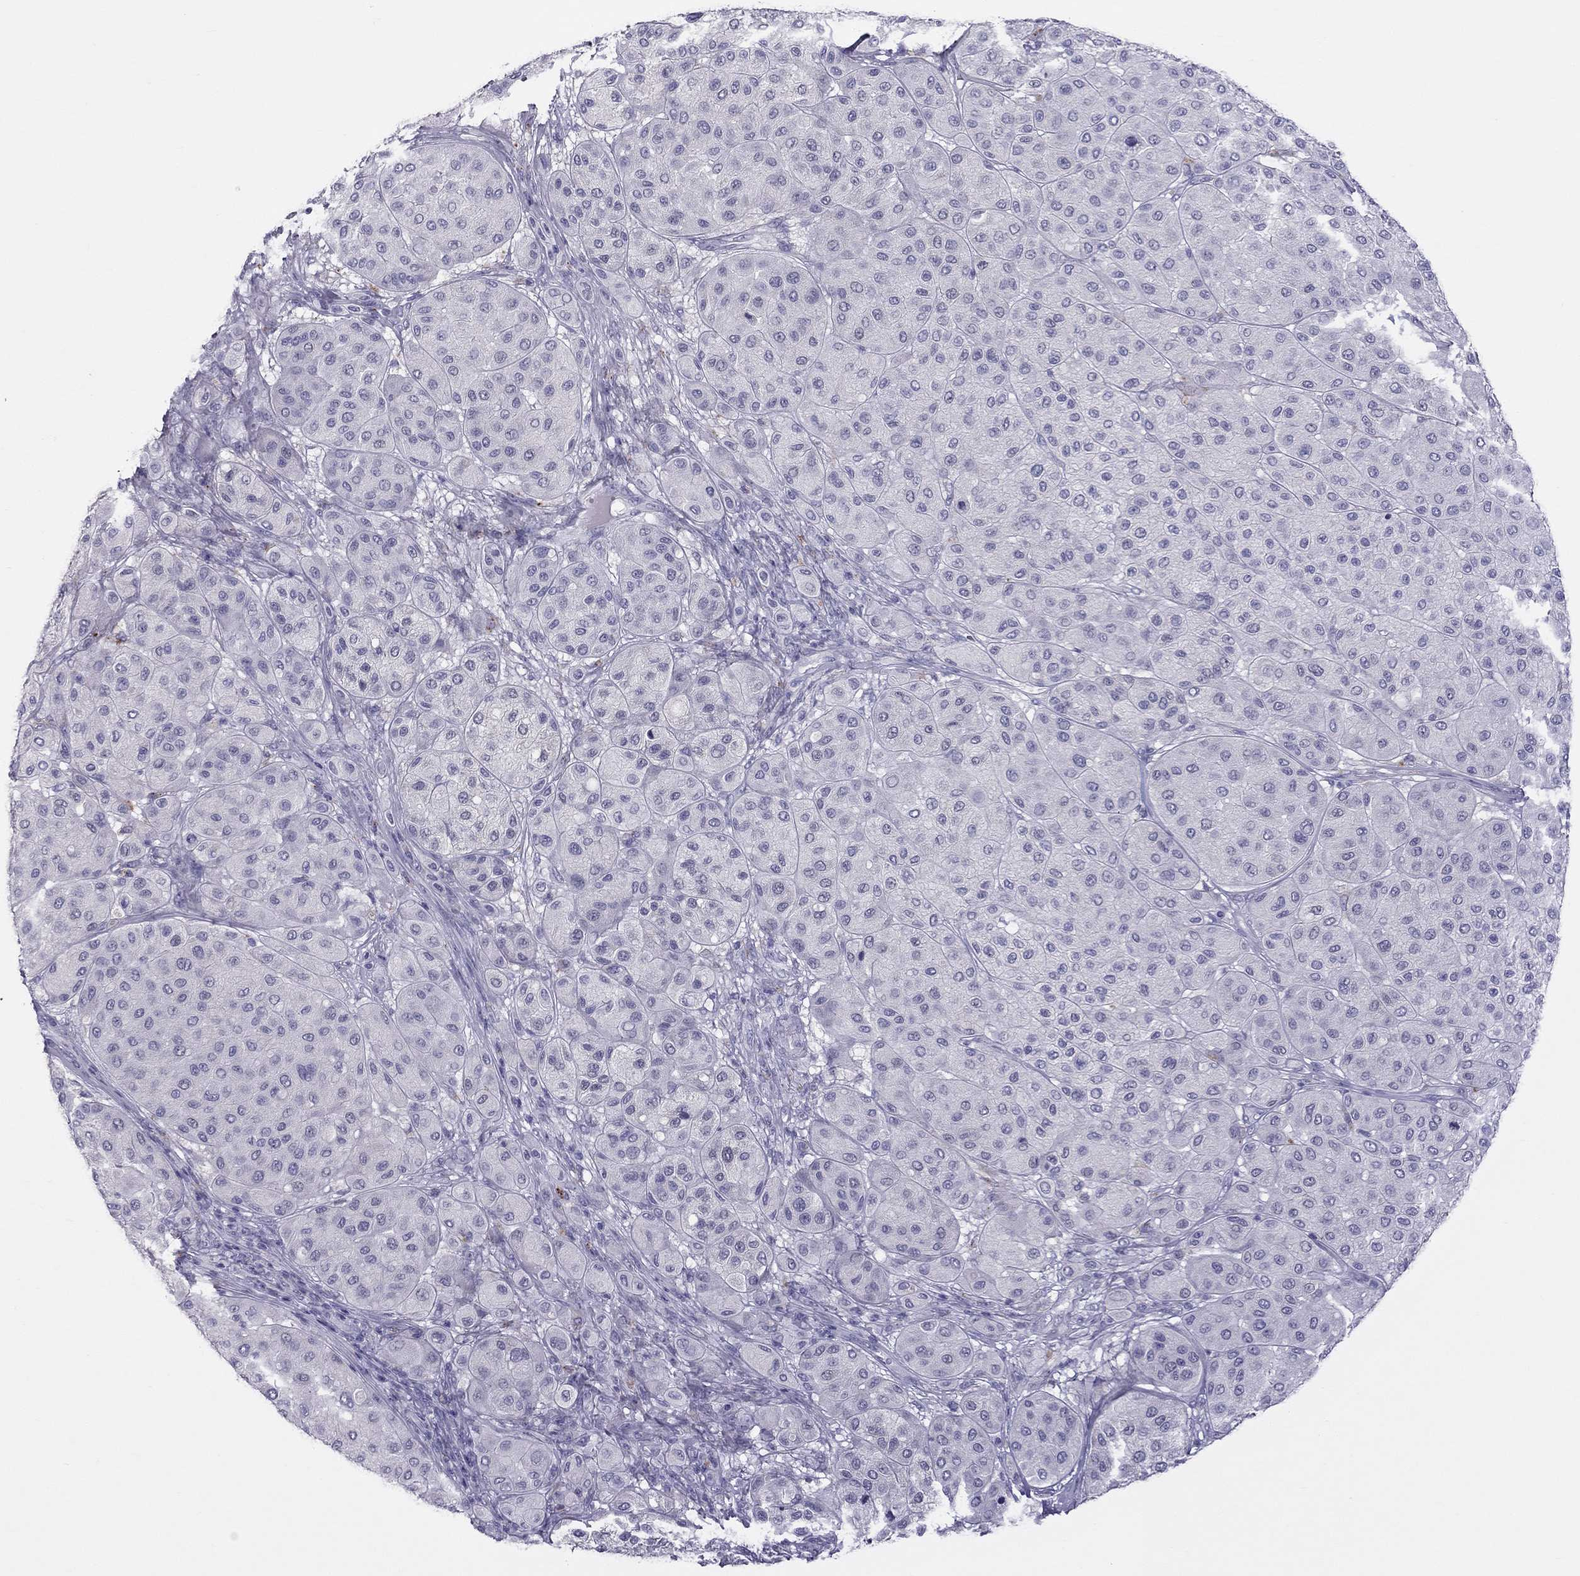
{"staining": {"intensity": "negative", "quantity": "none", "location": "none"}, "tissue": "melanoma", "cell_type": "Tumor cells", "image_type": "cancer", "snomed": [{"axis": "morphology", "description": "Malignant melanoma, Metastatic site"}, {"axis": "topography", "description": "Smooth muscle"}], "caption": "High magnification brightfield microscopy of malignant melanoma (metastatic site) stained with DAB (3,3'-diaminobenzidine) (brown) and counterstained with hematoxylin (blue): tumor cells show no significant staining.", "gene": "TEX14", "patient": {"sex": "male", "age": 41}}